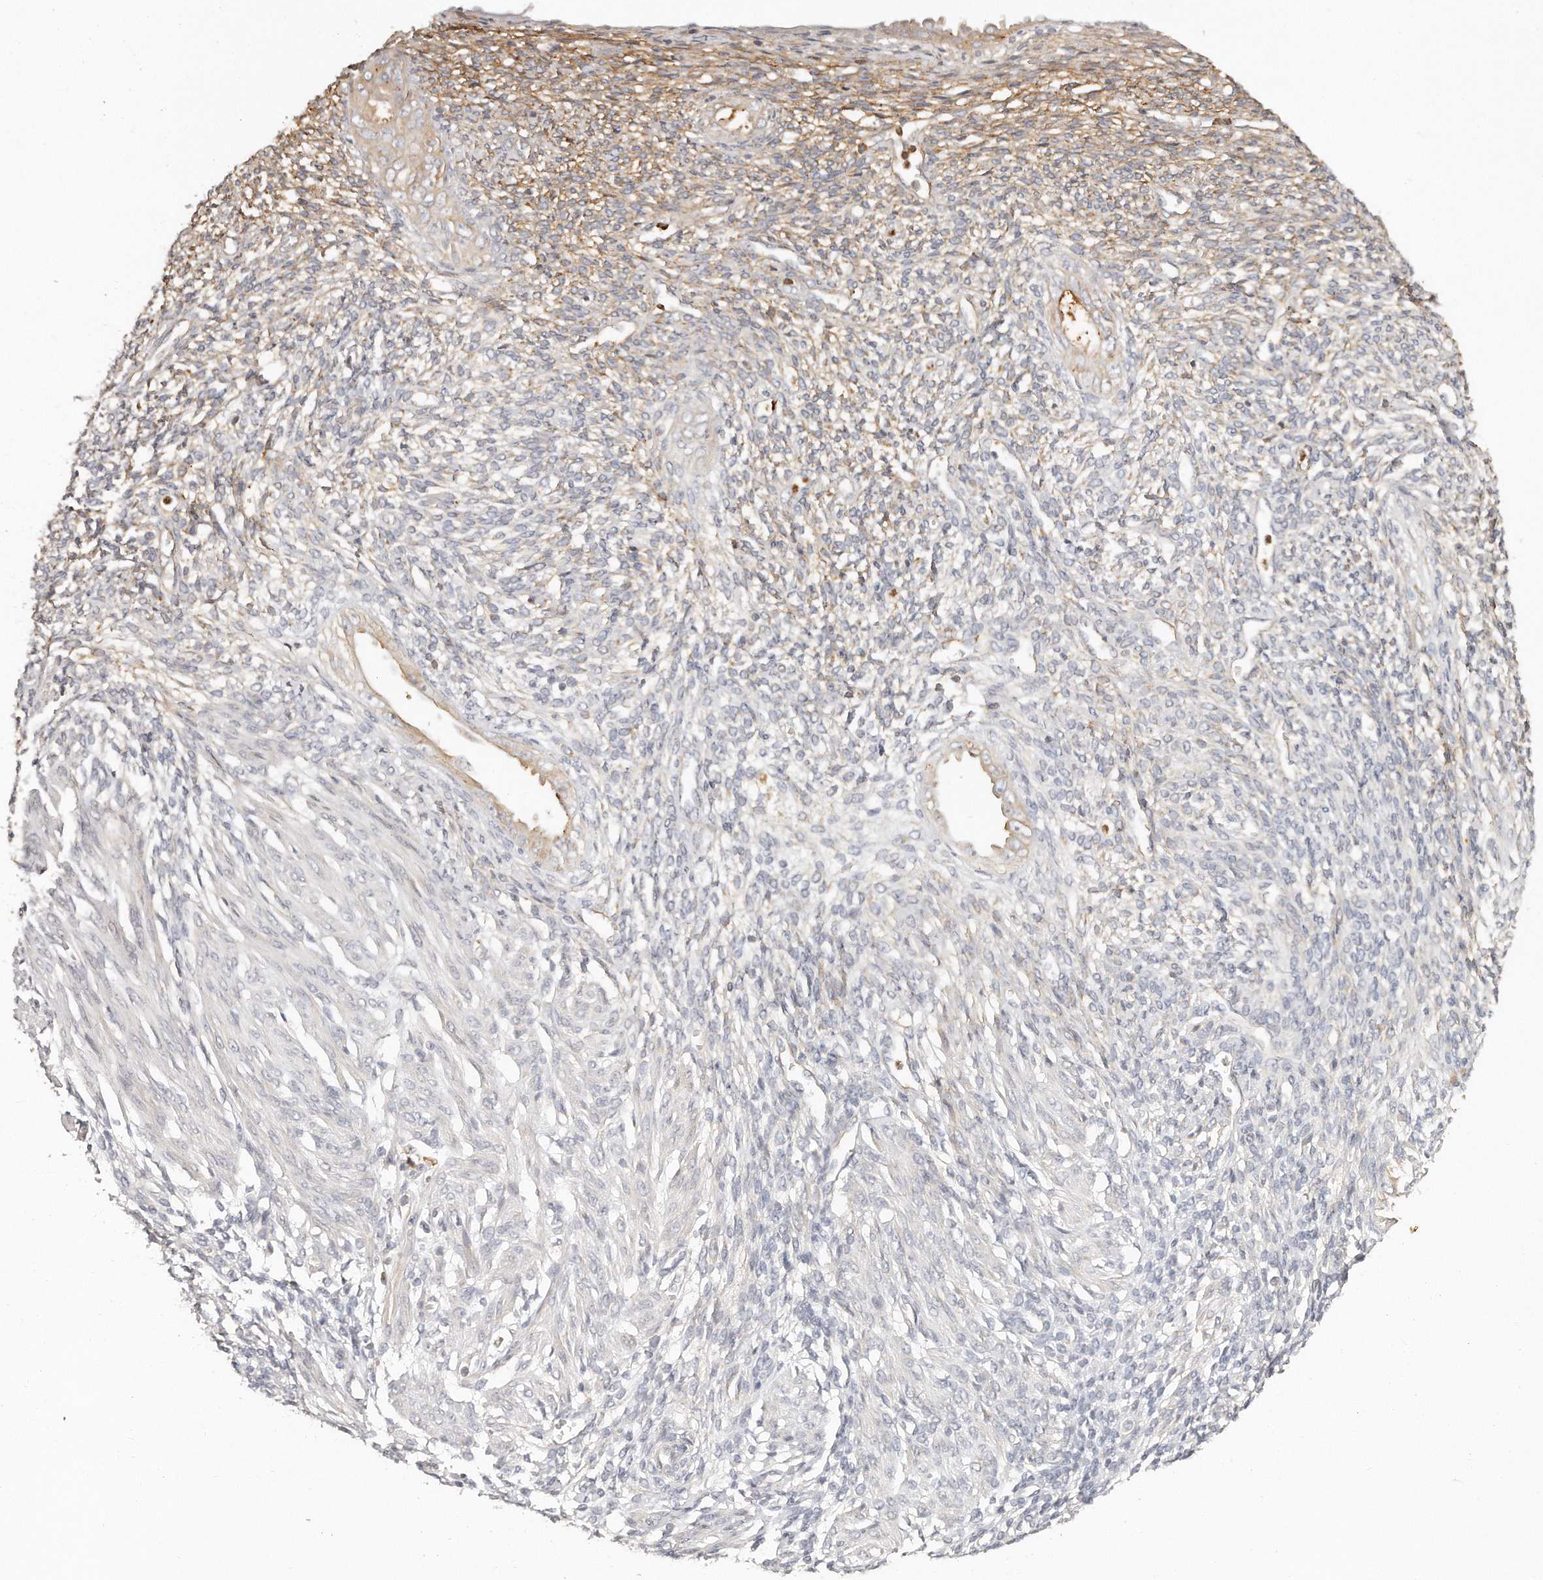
{"staining": {"intensity": "moderate", "quantity": "<25%", "location": "cytoplasmic/membranous"}, "tissue": "endometrium", "cell_type": "Cells in endometrial stroma", "image_type": "normal", "snomed": [{"axis": "morphology", "description": "Normal tissue, NOS"}, {"axis": "topography", "description": "Endometrium"}], "caption": "This is a histology image of immunohistochemistry (IHC) staining of normal endometrium, which shows moderate positivity in the cytoplasmic/membranous of cells in endometrial stroma.", "gene": "TTLL4", "patient": {"sex": "female", "age": 53}}